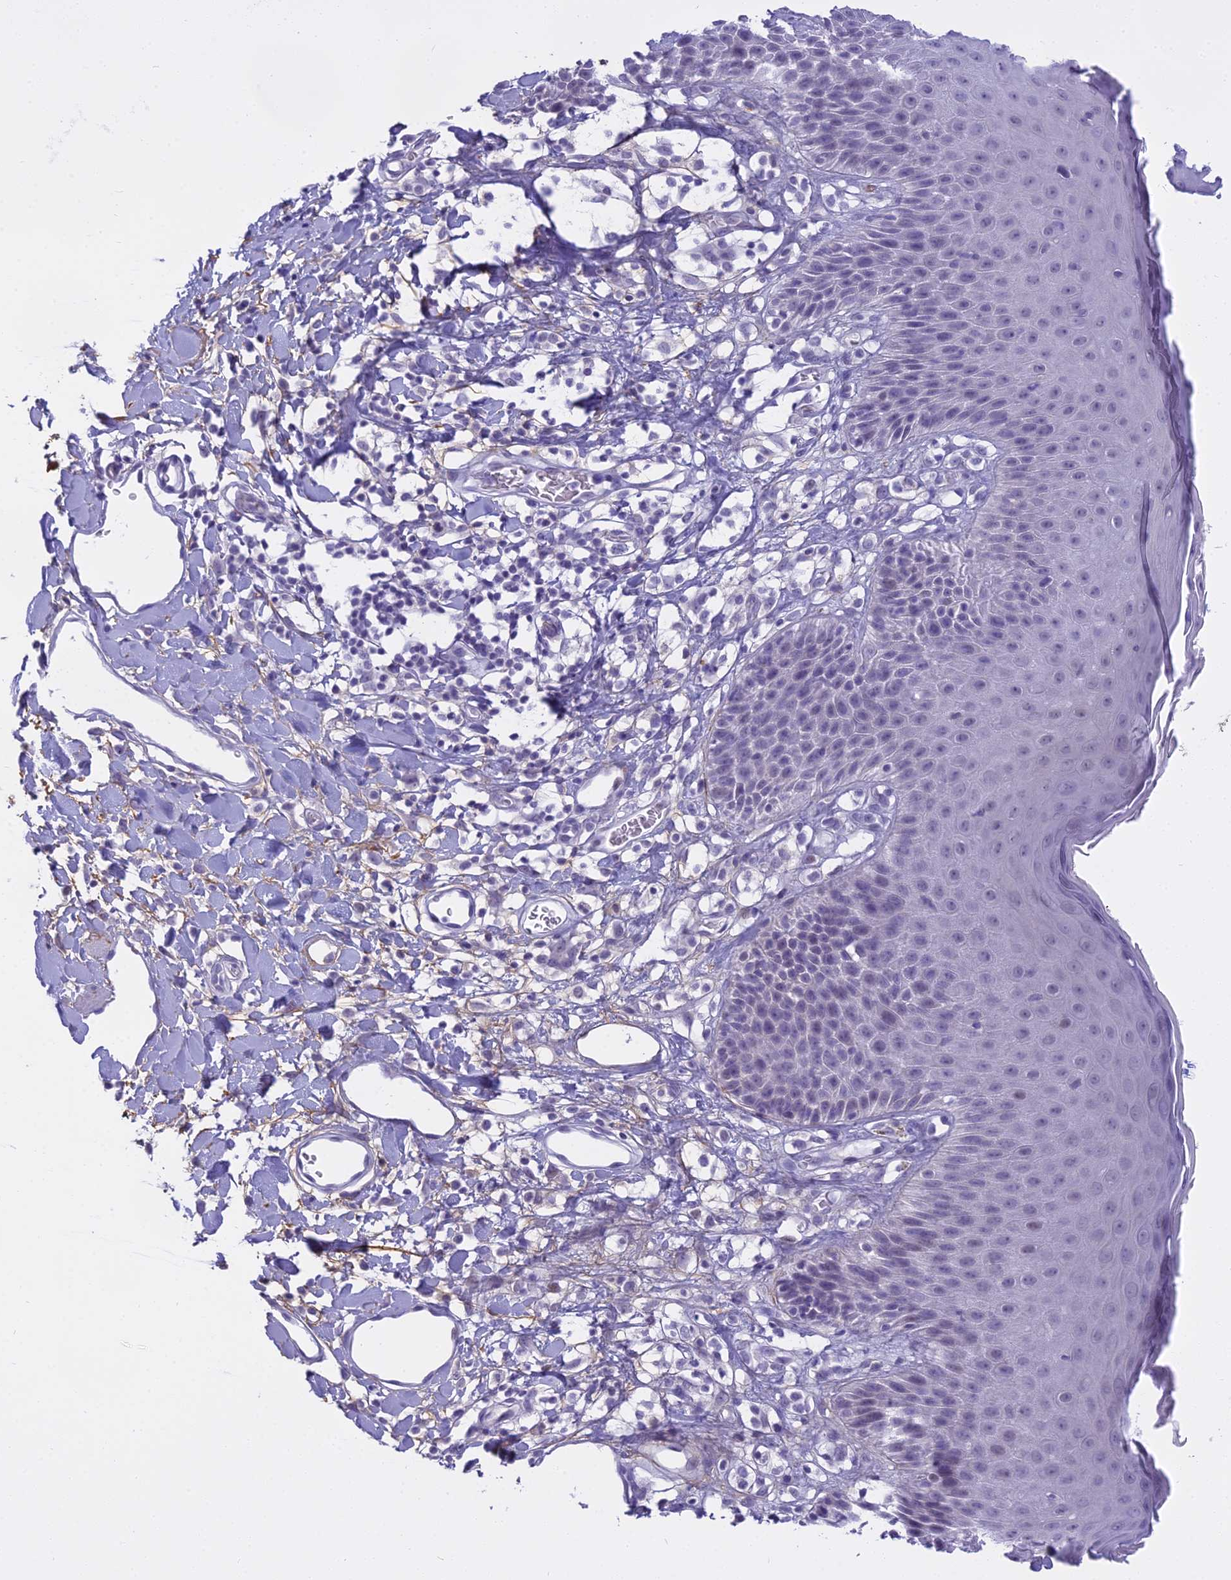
{"staining": {"intensity": "negative", "quantity": "none", "location": "none"}, "tissue": "skin", "cell_type": "Epidermal cells", "image_type": "normal", "snomed": [{"axis": "morphology", "description": "Normal tissue, NOS"}, {"axis": "topography", "description": "Vulva"}], "caption": "Epidermal cells show no significant protein expression in unremarkable skin.", "gene": "OSTN", "patient": {"sex": "female", "age": 68}}